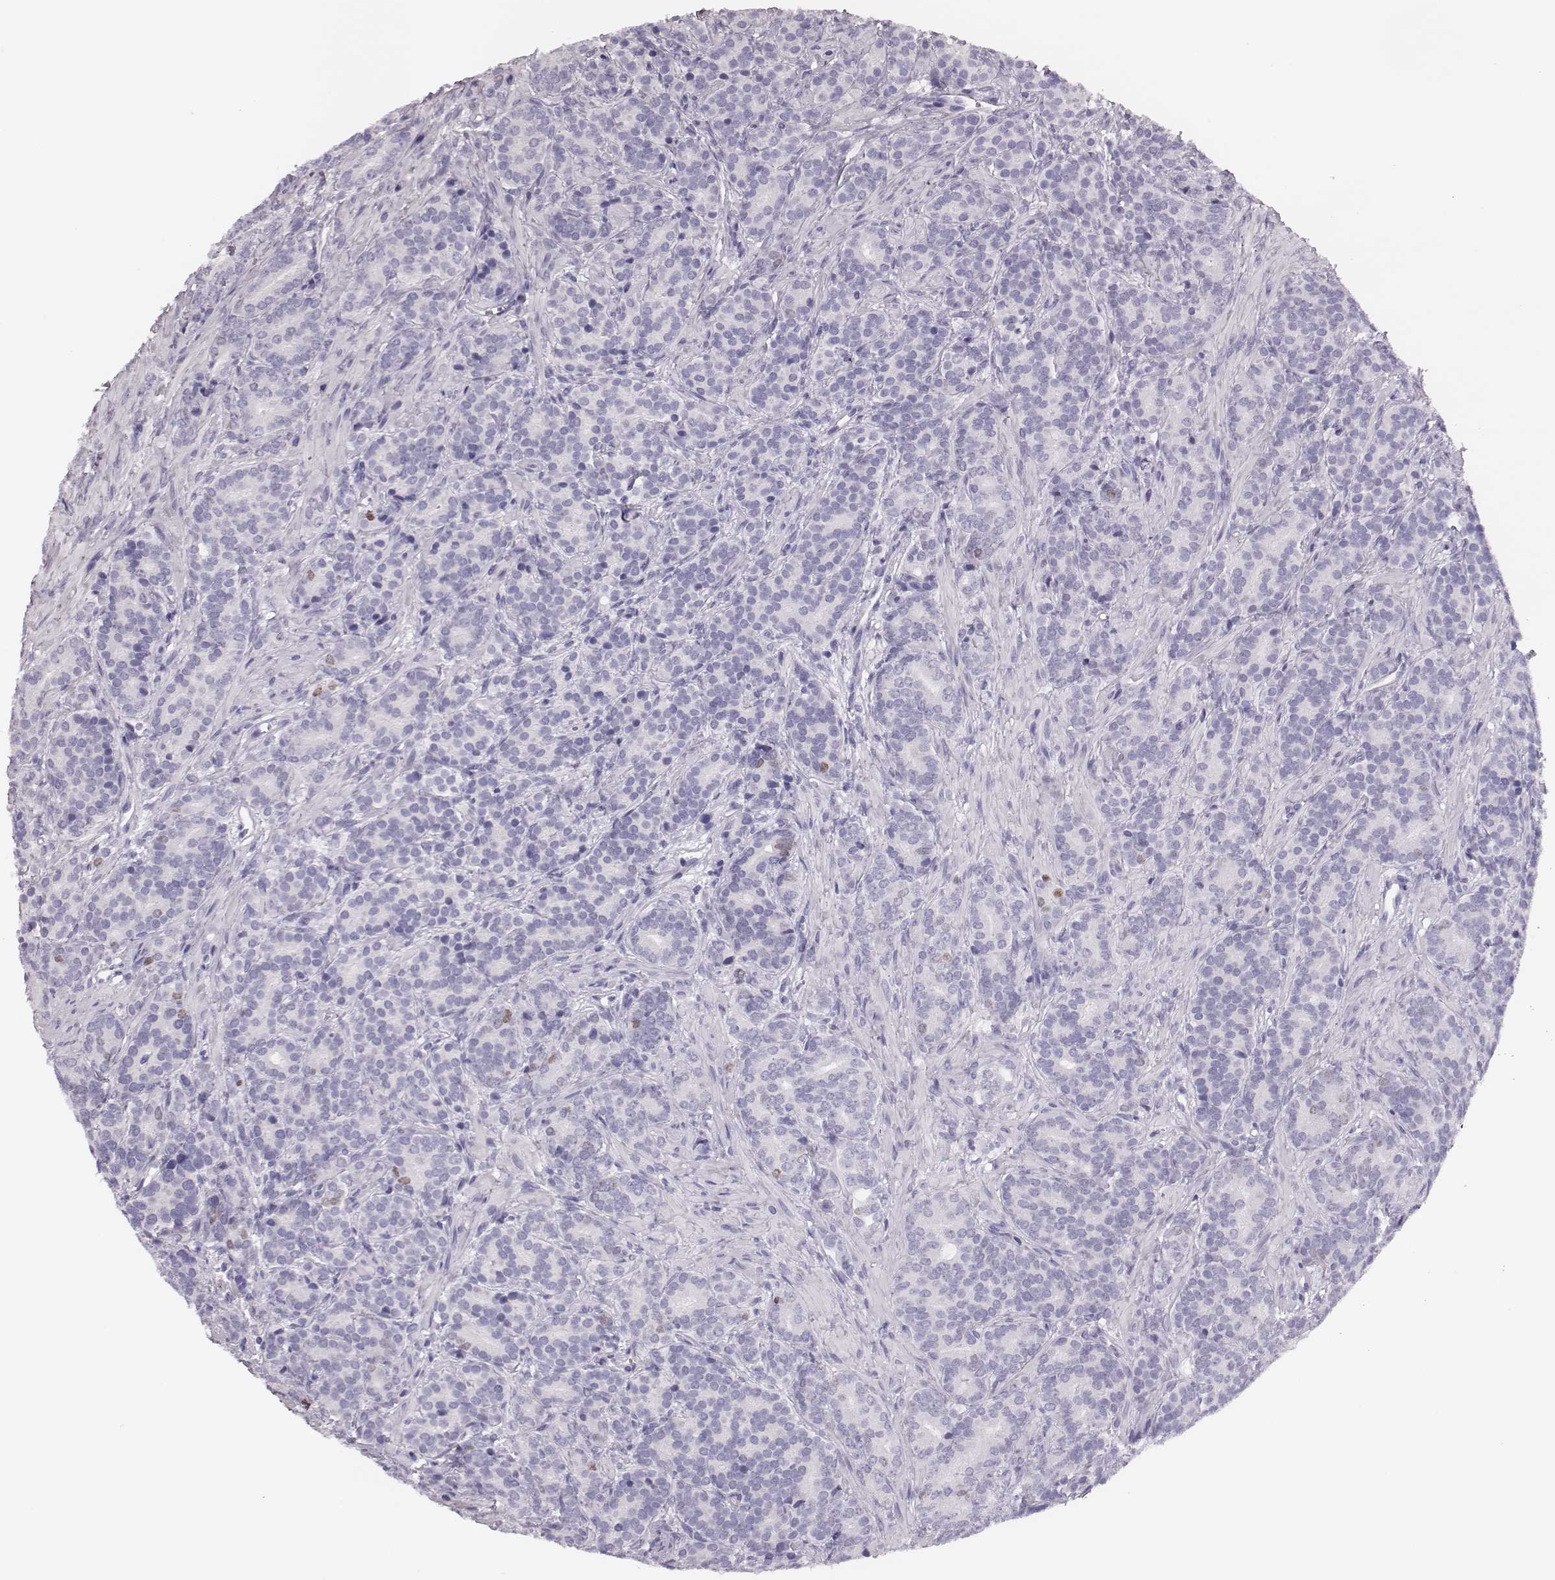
{"staining": {"intensity": "negative", "quantity": "none", "location": "none"}, "tissue": "prostate cancer", "cell_type": "Tumor cells", "image_type": "cancer", "snomed": [{"axis": "morphology", "description": "Adenocarcinoma, High grade"}, {"axis": "topography", "description": "Prostate"}], "caption": "This is an immunohistochemistry (IHC) image of prostate cancer. There is no positivity in tumor cells.", "gene": "H1-6", "patient": {"sex": "male", "age": 84}}